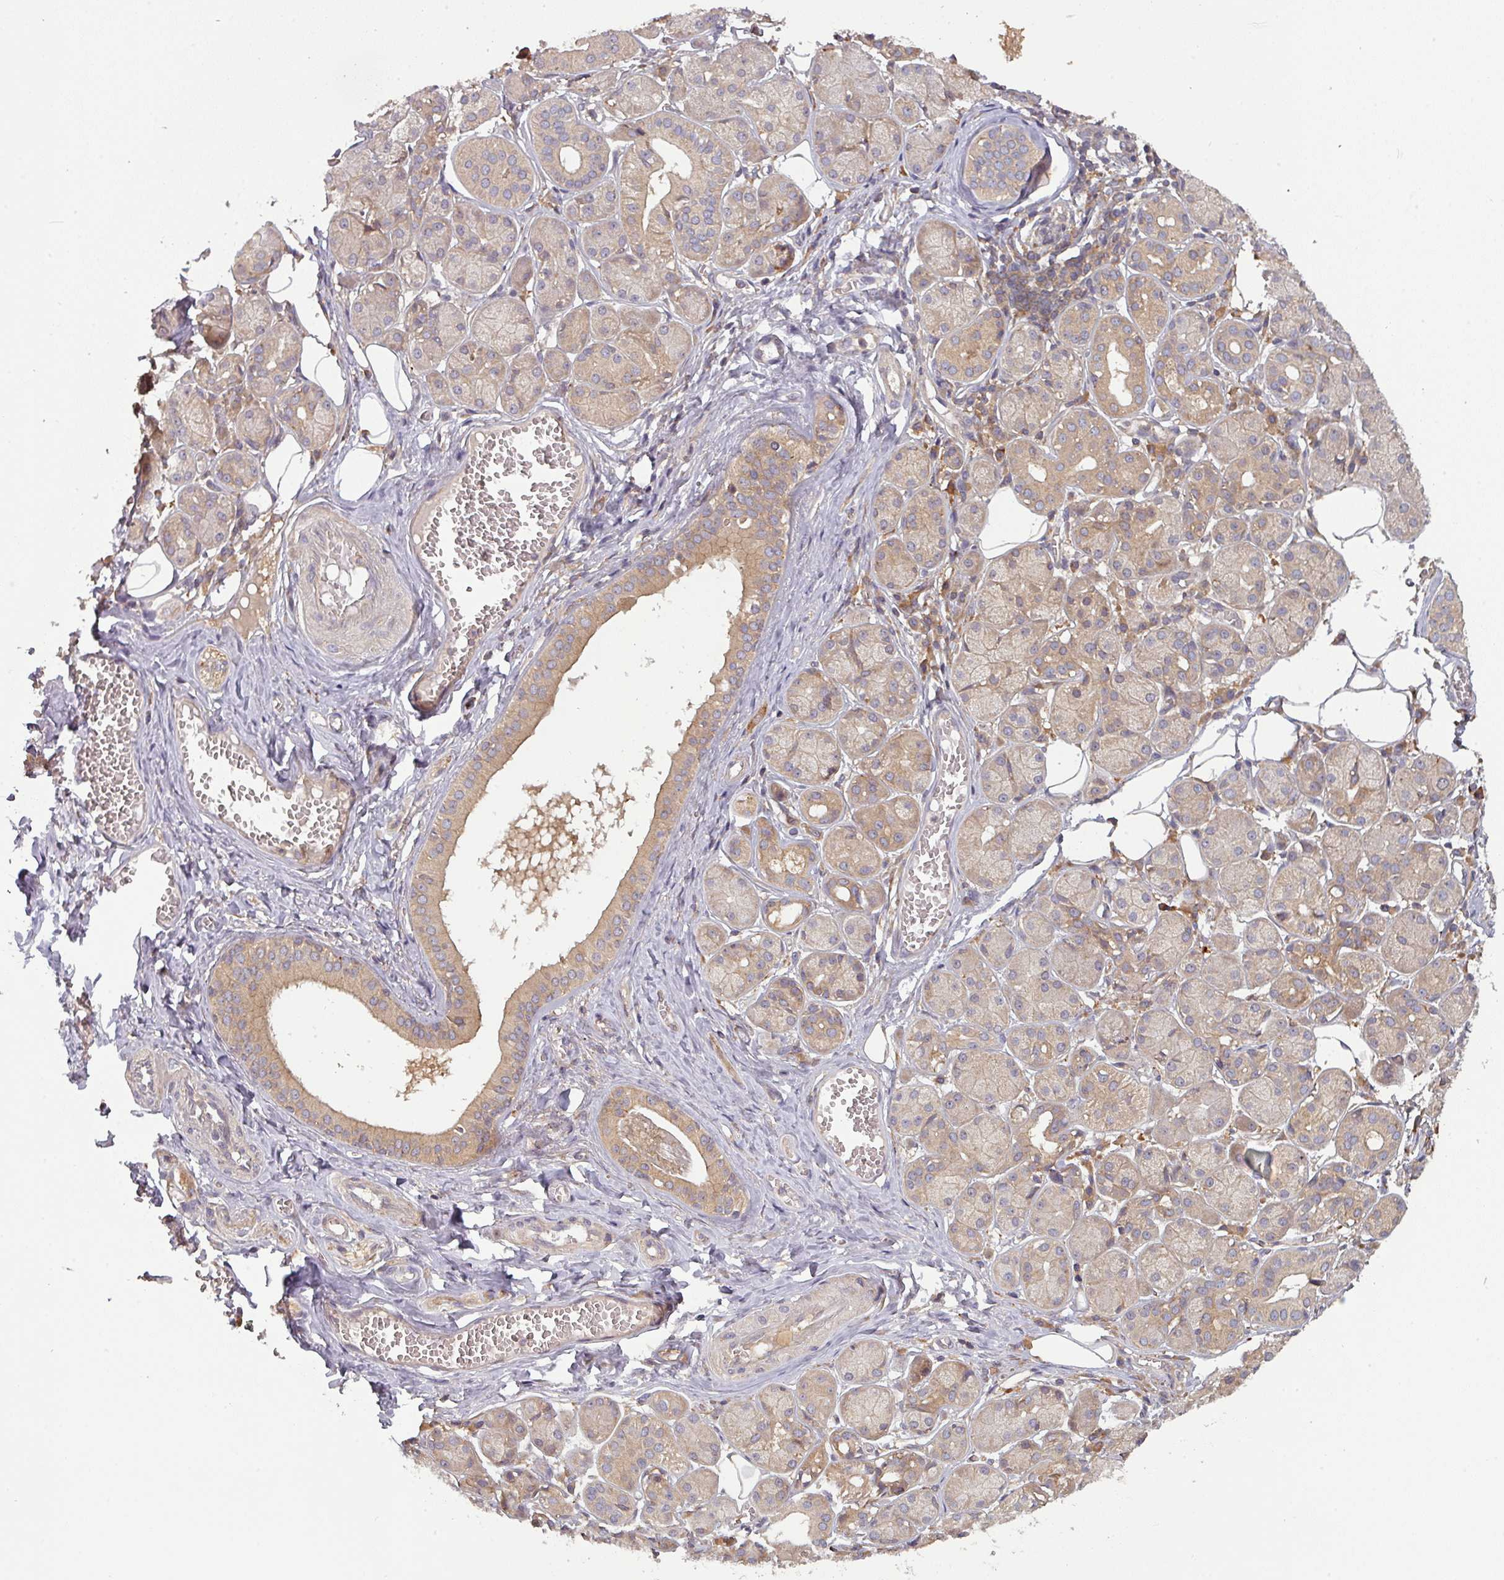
{"staining": {"intensity": "weak", "quantity": ">75%", "location": "cytoplasmic/membranous"}, "tissue": "salivary gland", "cell_type": "Glandular cells", "image_type": "normal", "snomed": [{"axis": "morphology", "description": "Squamous cell carcinoma, NOS"}, {"axis": "topography", "description": "Skin"}, {"axis": "topography", "description": "Head-Neck"}], "caption": "This photomicrograph demonstrates unremarkable salivary gland stained with immunohistochemistry (IHC) to label a protein in brown. The cytoplasmic/membranous of glandular cells show weak positivity for the protein. Nuclei are counter-stained blue.", "gene": "GSKIP", "patient": {"sex": "male", "age": 80}}